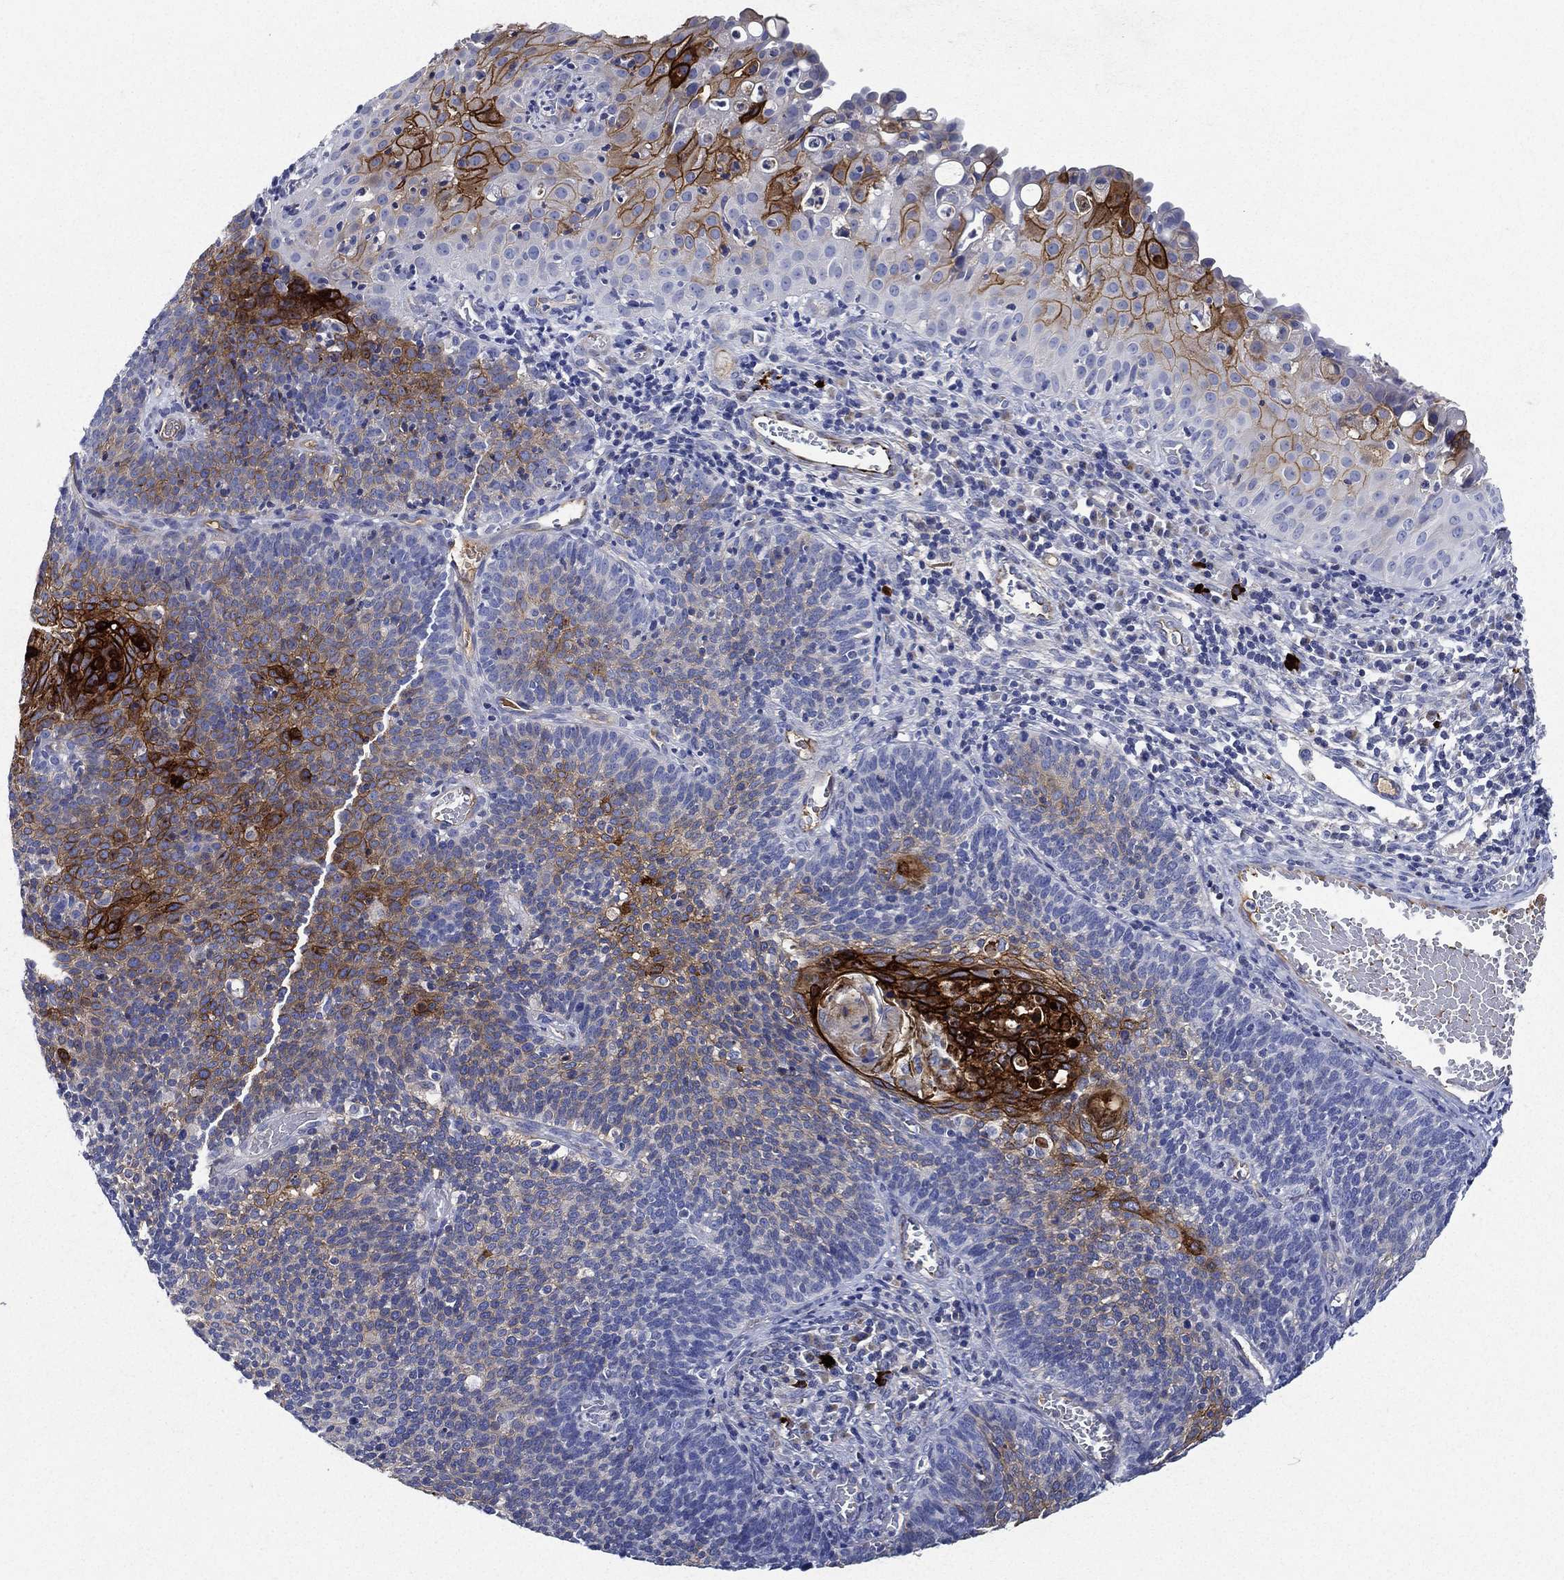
{"staining": {"intensity": "strong", "quantity": "<25%", "location": "cytoplasmic/membranous"}, "tissue": "cervical cancer", "cell_type": "Tumor cells", "image_type": "cancer", "snomed": [{"axis": "morphology", "description": "Normal tissue, NOS"}, {"axis": "morphology", "description": "Squamous cell carcinoma, NOS"}, {"axis": "topography", "description": "Cervix"}], "caption": "Cervical cancer tissue demonstrates strong cytoplasmic/membranous positivity in about <25% of tumor cells, visualized by immunohistochemistry.", "gene": "TMPRSS11D", "patient": {"sex": "female", "age": 39}}